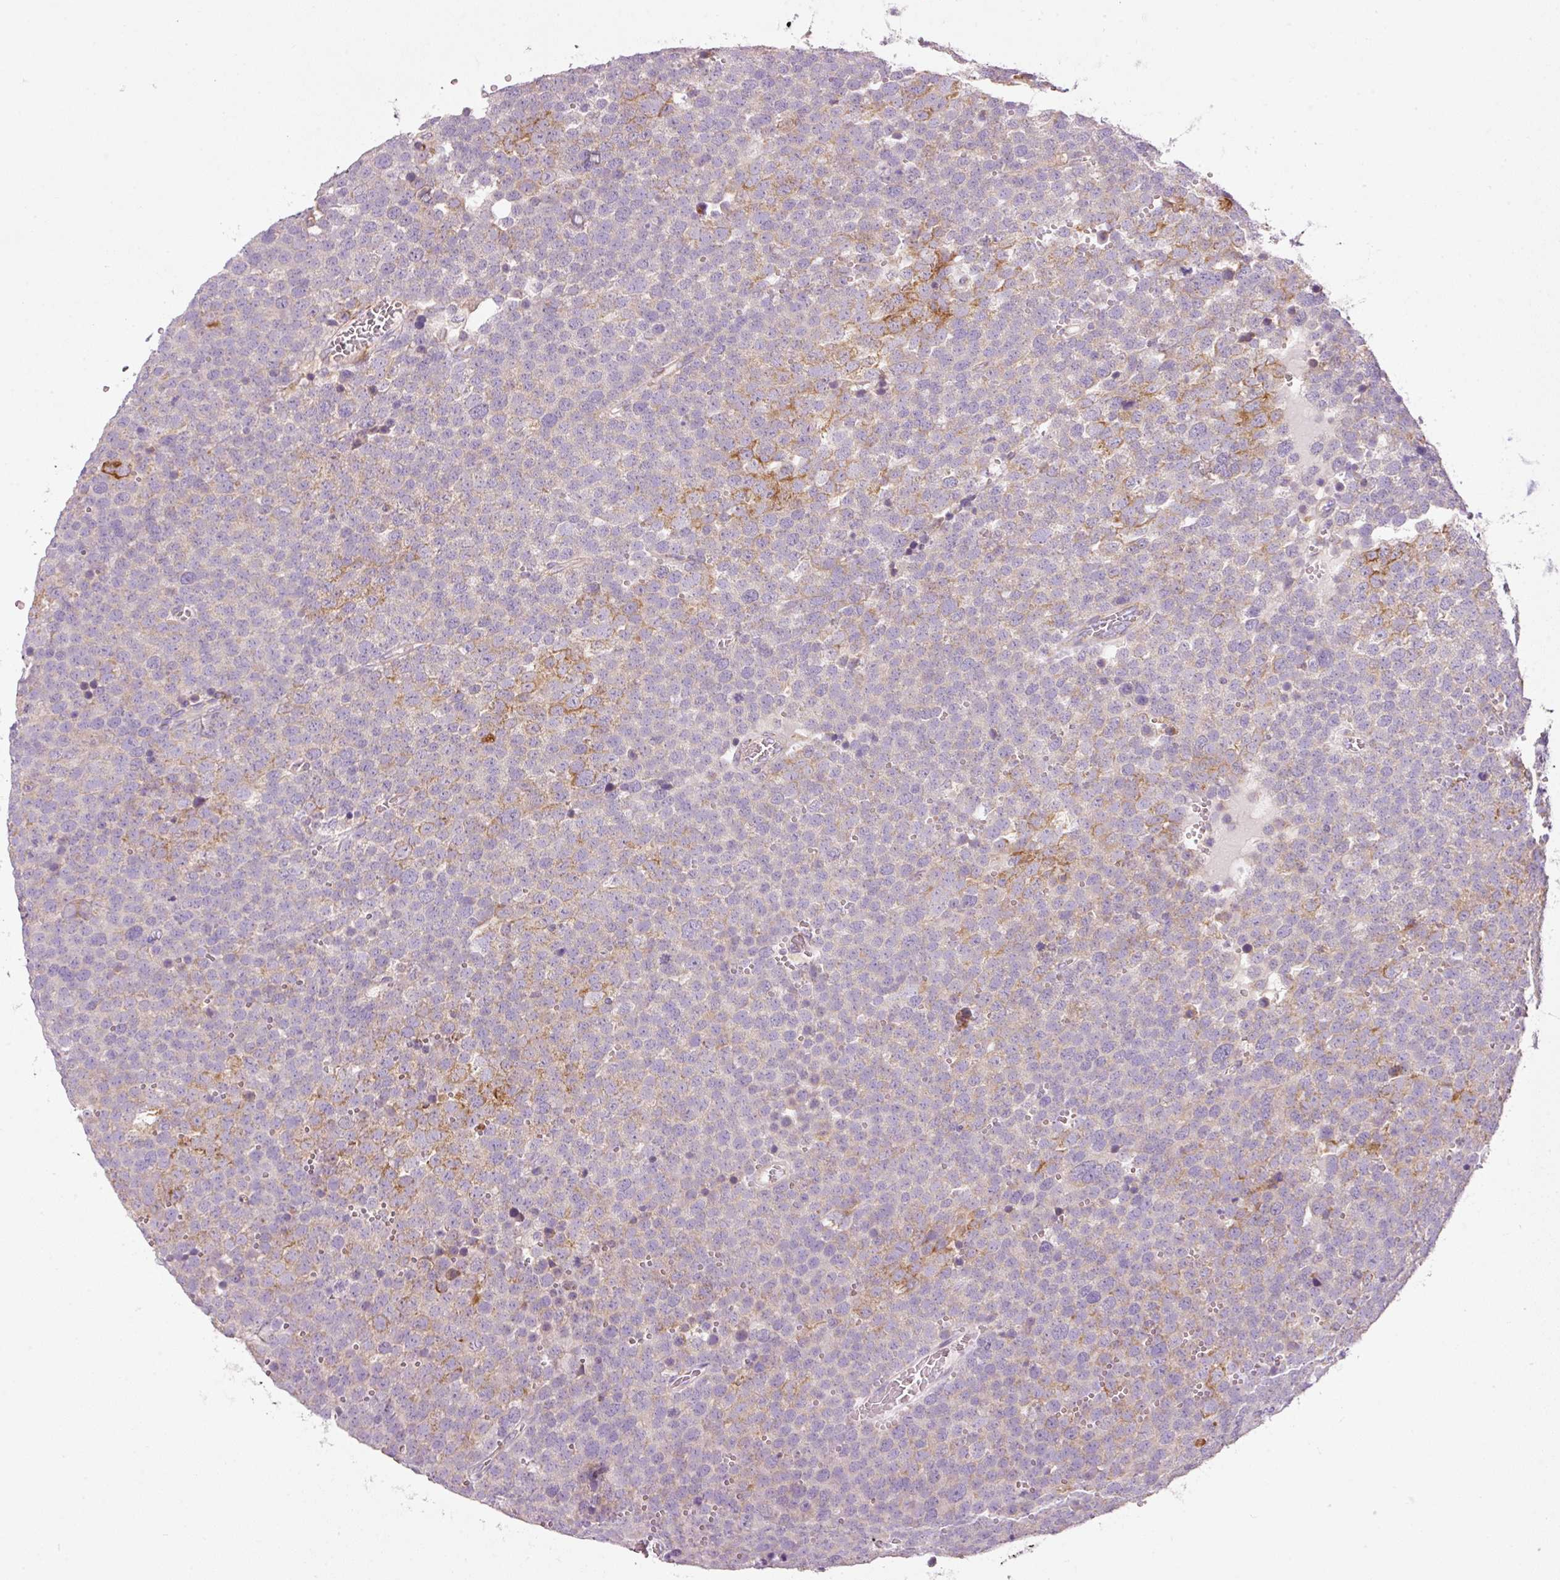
{"staining": {"intensity": "moderate", "quantity": "<25%", "location": "cytoplasmic/membranous"}, "tissue": "testis cancer", "cell_type": "Tumor cells", "image_type": "cancer", "snomed": [{"axis": "morphology", "description": "Seminoma, NOS"}, {"axis": "topography", "description": "Testis"}], "caption": "Immunohistochemistry (IHC) of seminoma (testis) exhibits low levels of moderate cytoplasmic/membranous positivity in approximately <25% of tumor cells.", "gene": "NDUFA1", "patient": {"sex": "male", "age": 71}}